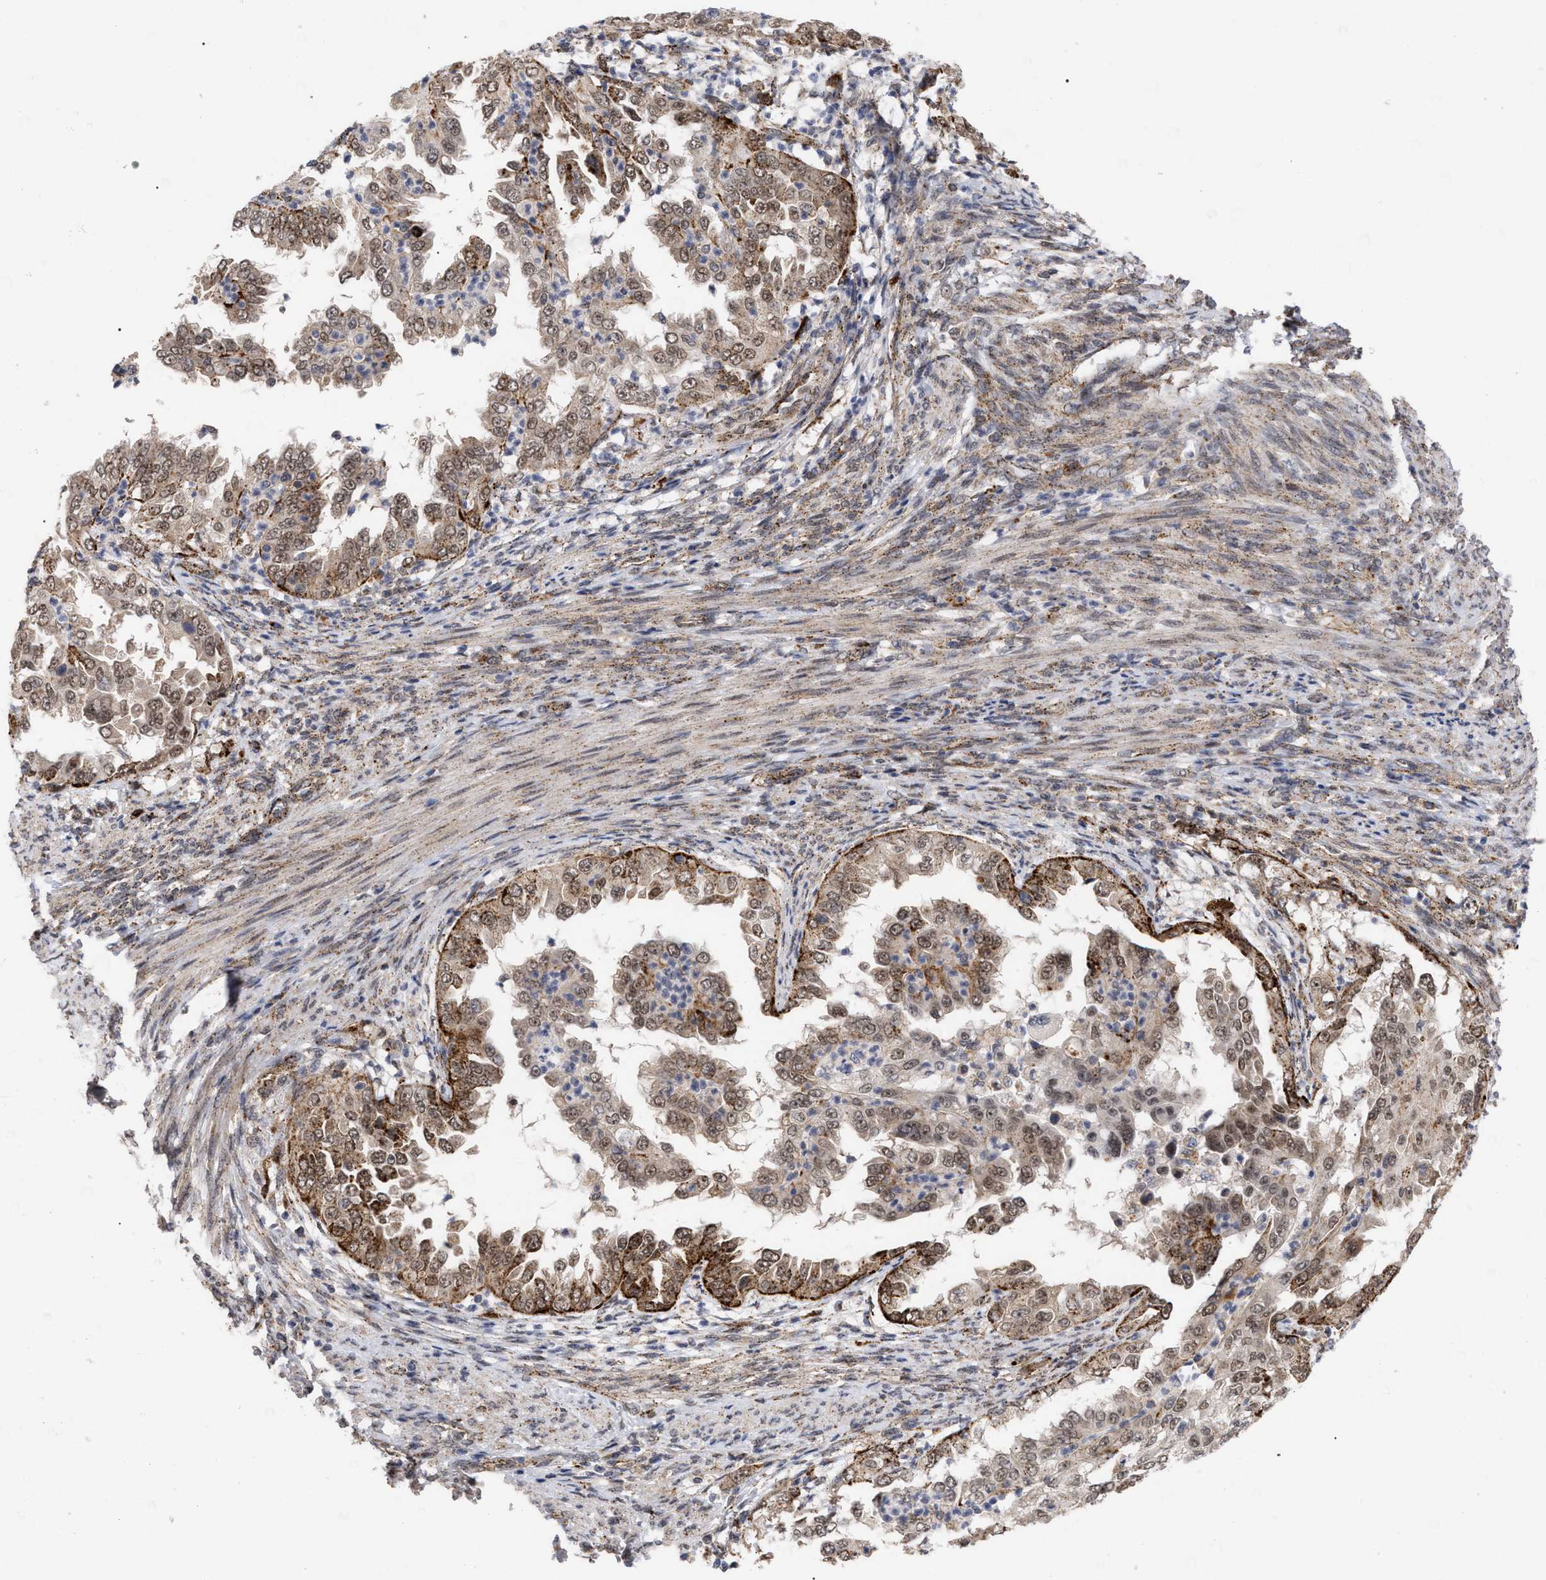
{"staining": {"intensity": "moderate", "quantity": ">75%", "location": "cytoplasmic/membranous,nuclear"}, "tissue": "endometrial cancer", "cell_type": "Tumor cells", "image_type": "cancer", "snomed": [{"axis": "morphology", "description": "Adenocarcinoma, NOS"}, {"axis": "topography", "description": "Endometrium"}], "caption": "The image exhibits staining of endometrial cancer, revealing moderate cytoplasmic/membranous and nuclear protein expression (brown color) within tumor cells.", "gene": "UPF1", "patient": {"sex": "female", "age": 85}}